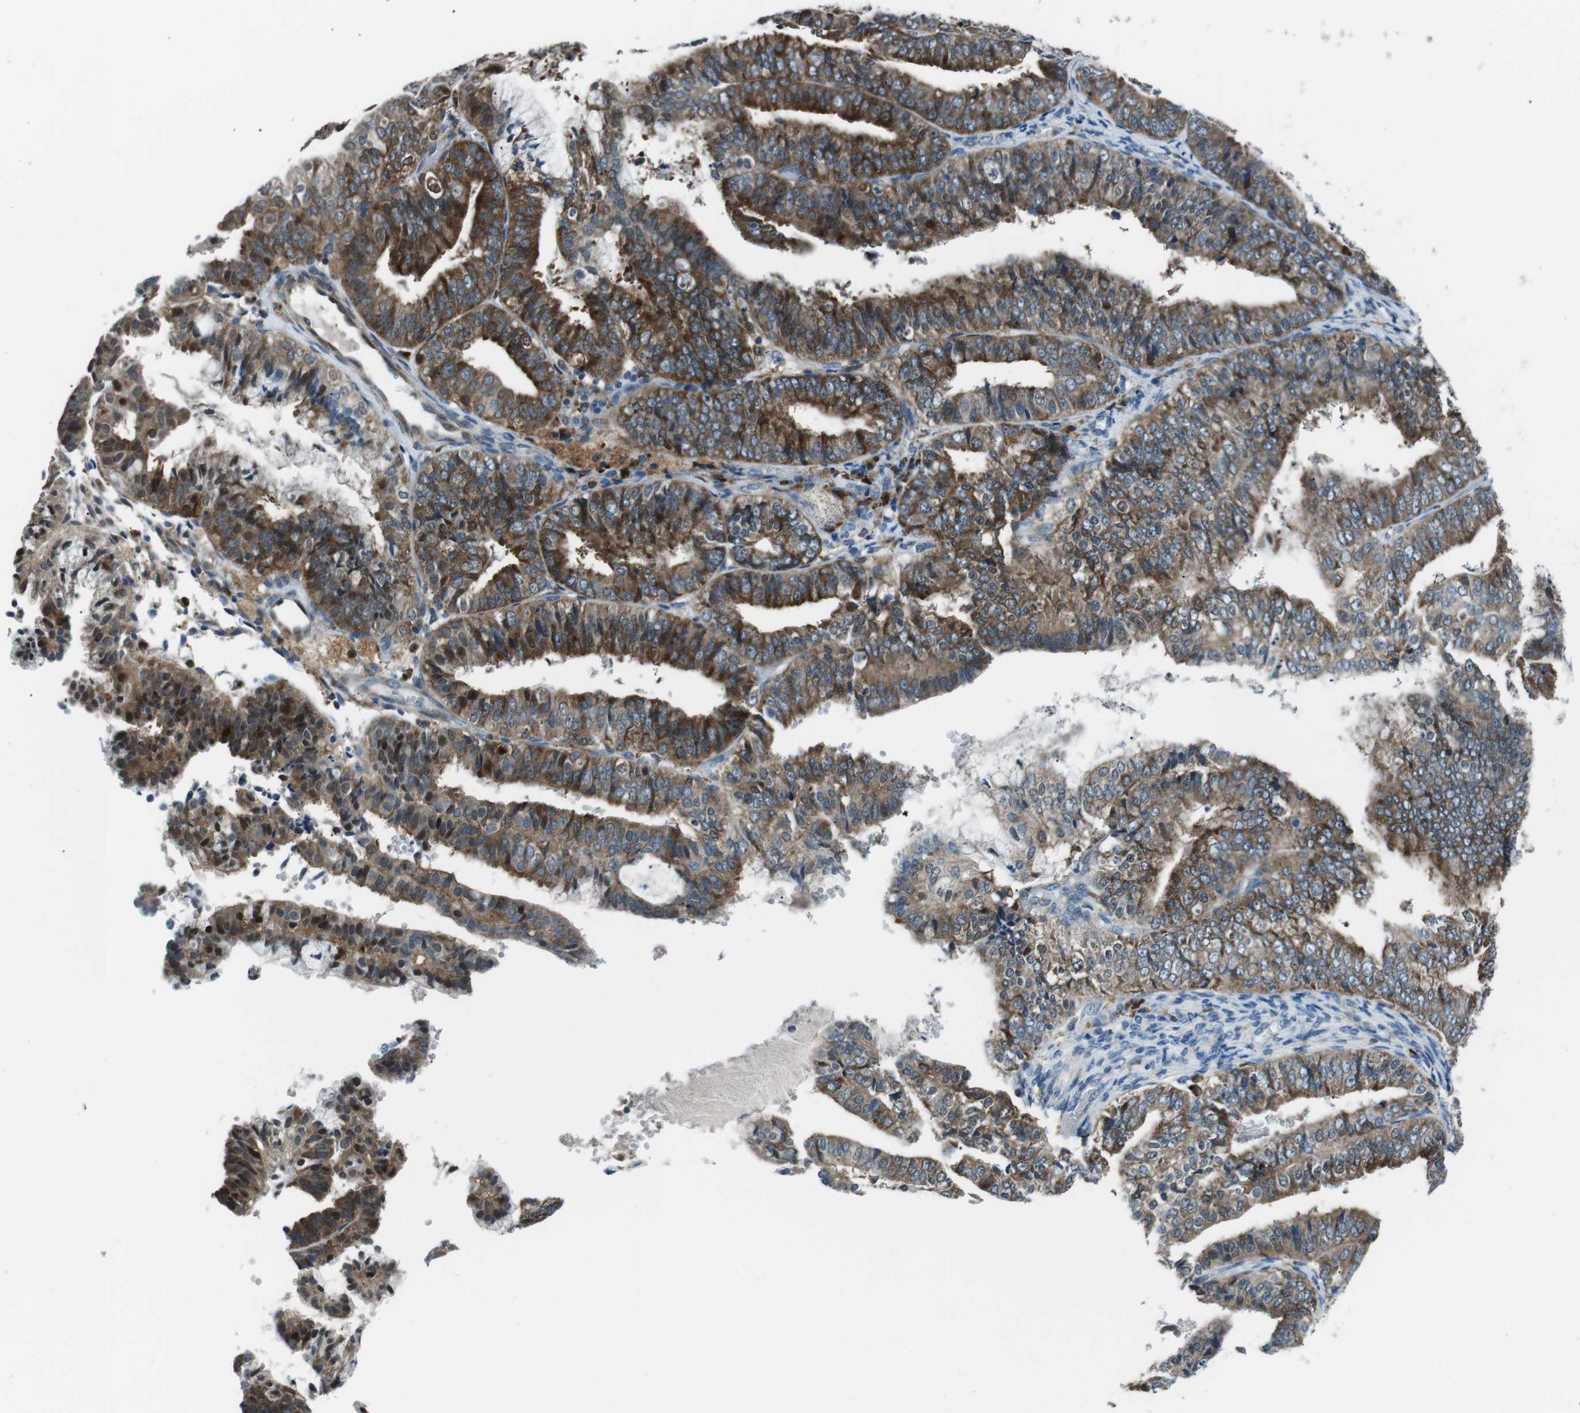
{"staining": {"intensity": "moderate", "quantity": ">75%", "location": "cytoplasmic/membranous"}, "tissue": "endometrial cancer", "cell_type": "Tumor cells", "image_type": "cancer", "snomed": [{"axis": "morphology", "description": "Adenocarcinoma, NOS"}, {"axis": "topography", "description": "Endometrium"}], "caption": "IHC histopathology image of adenocarcinoma (endometrial) stained for a protein (brown), which demonstrates medium levels of moderate cytoplasmic/membranous expression in approximately >75% of tumor cells.", "gene": "BLNK", "patient": {"sex": "female", "age": 63}}